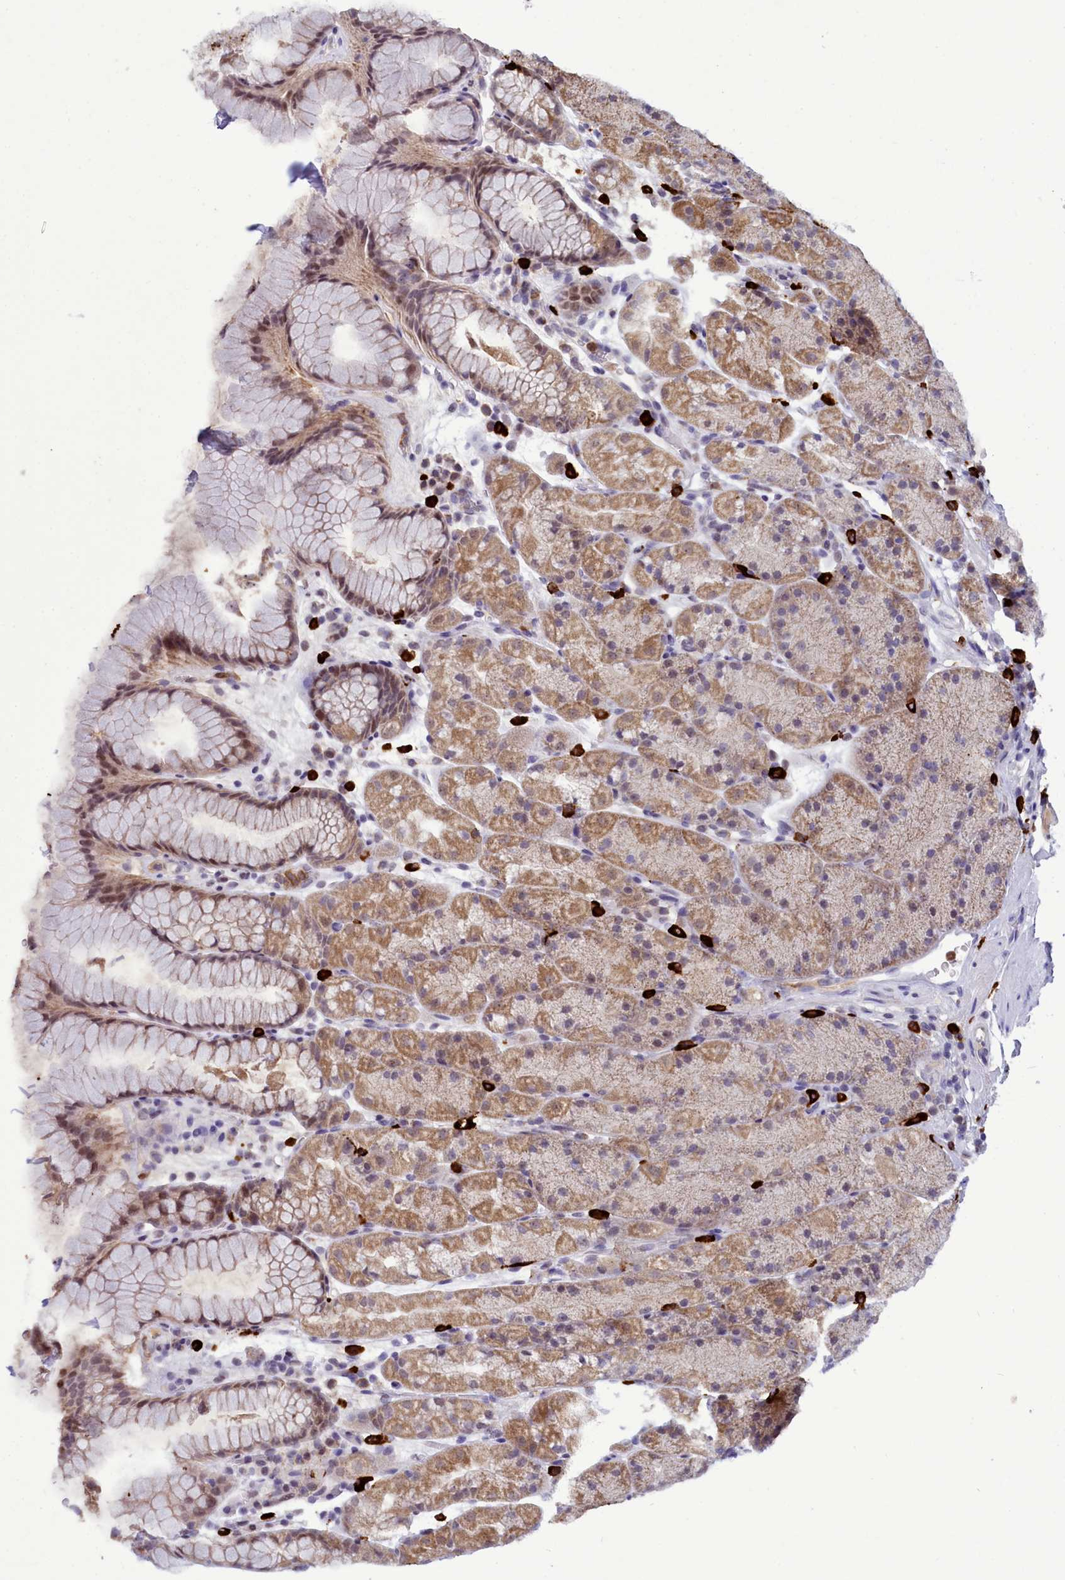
{"staining": {"intensity": "moderate", "quantity": ">75%", "location": "cytoplasmic/membranous,nuclear"}, "tissue": "stomach", "cell_type": "Glandular cells", "image_type": "normal", "snomed": [{"axis": "morphology", "description": "Normal tissue, NOS"}, {"axis": "topography", "description": "Stomach, upper"}, {"axis": "topography", "description": "Stomach, lower"}], "caption": "Immunohistochemistry (IHC) of benign stomach demonstrates medium levels of moderate cytoplasmic/membranous,nuclear staining in approximately >75% of glandular cells.", "gene": "POM121L2", "patient": {"sex": "male", "age": 67}}